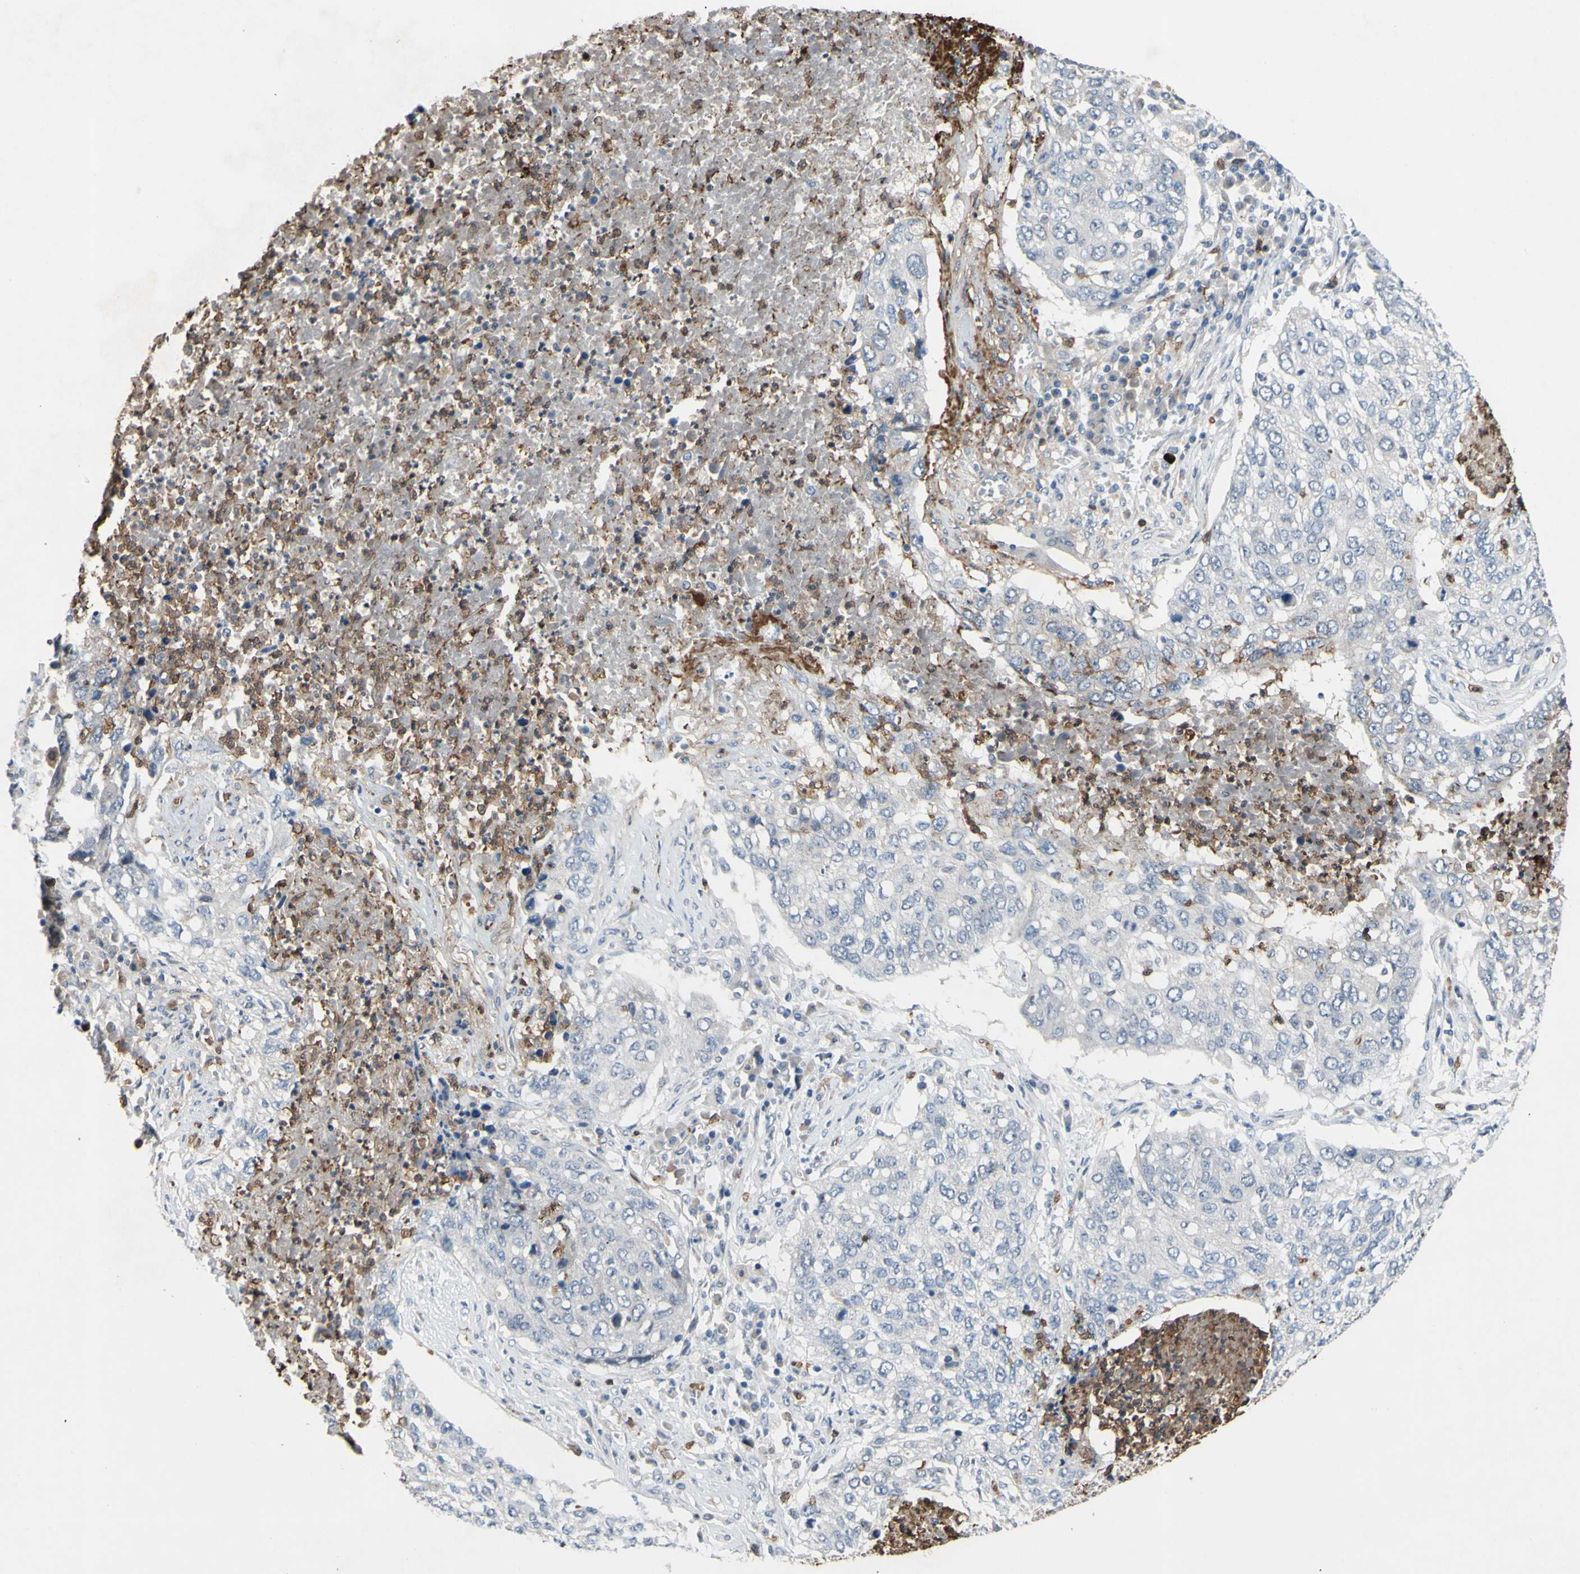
{"staining": {"intensity": "negative", "quantity": "none", "location": "none"}, "tissue": "lung cancer", "cell_type": "Tumor cells", "image_type": "cancer", "snomed": [{"axis": "morphology", "description": "Squamous cell carcinoma, NOS"}, {"axis": "topography", "description": "Lung"}], "caption": "Immunohistochemistry (IHC) of human lung cancer (squamous cell carcinoma) shows no positivity in tumor cells. (DAB (3,3'-diaminobenzidine) immunohistochemistry (IHC) with hematoxylin counter stain).", "gene": "GRAMD2B", "patient": {"sex": "female", "age": 63}}